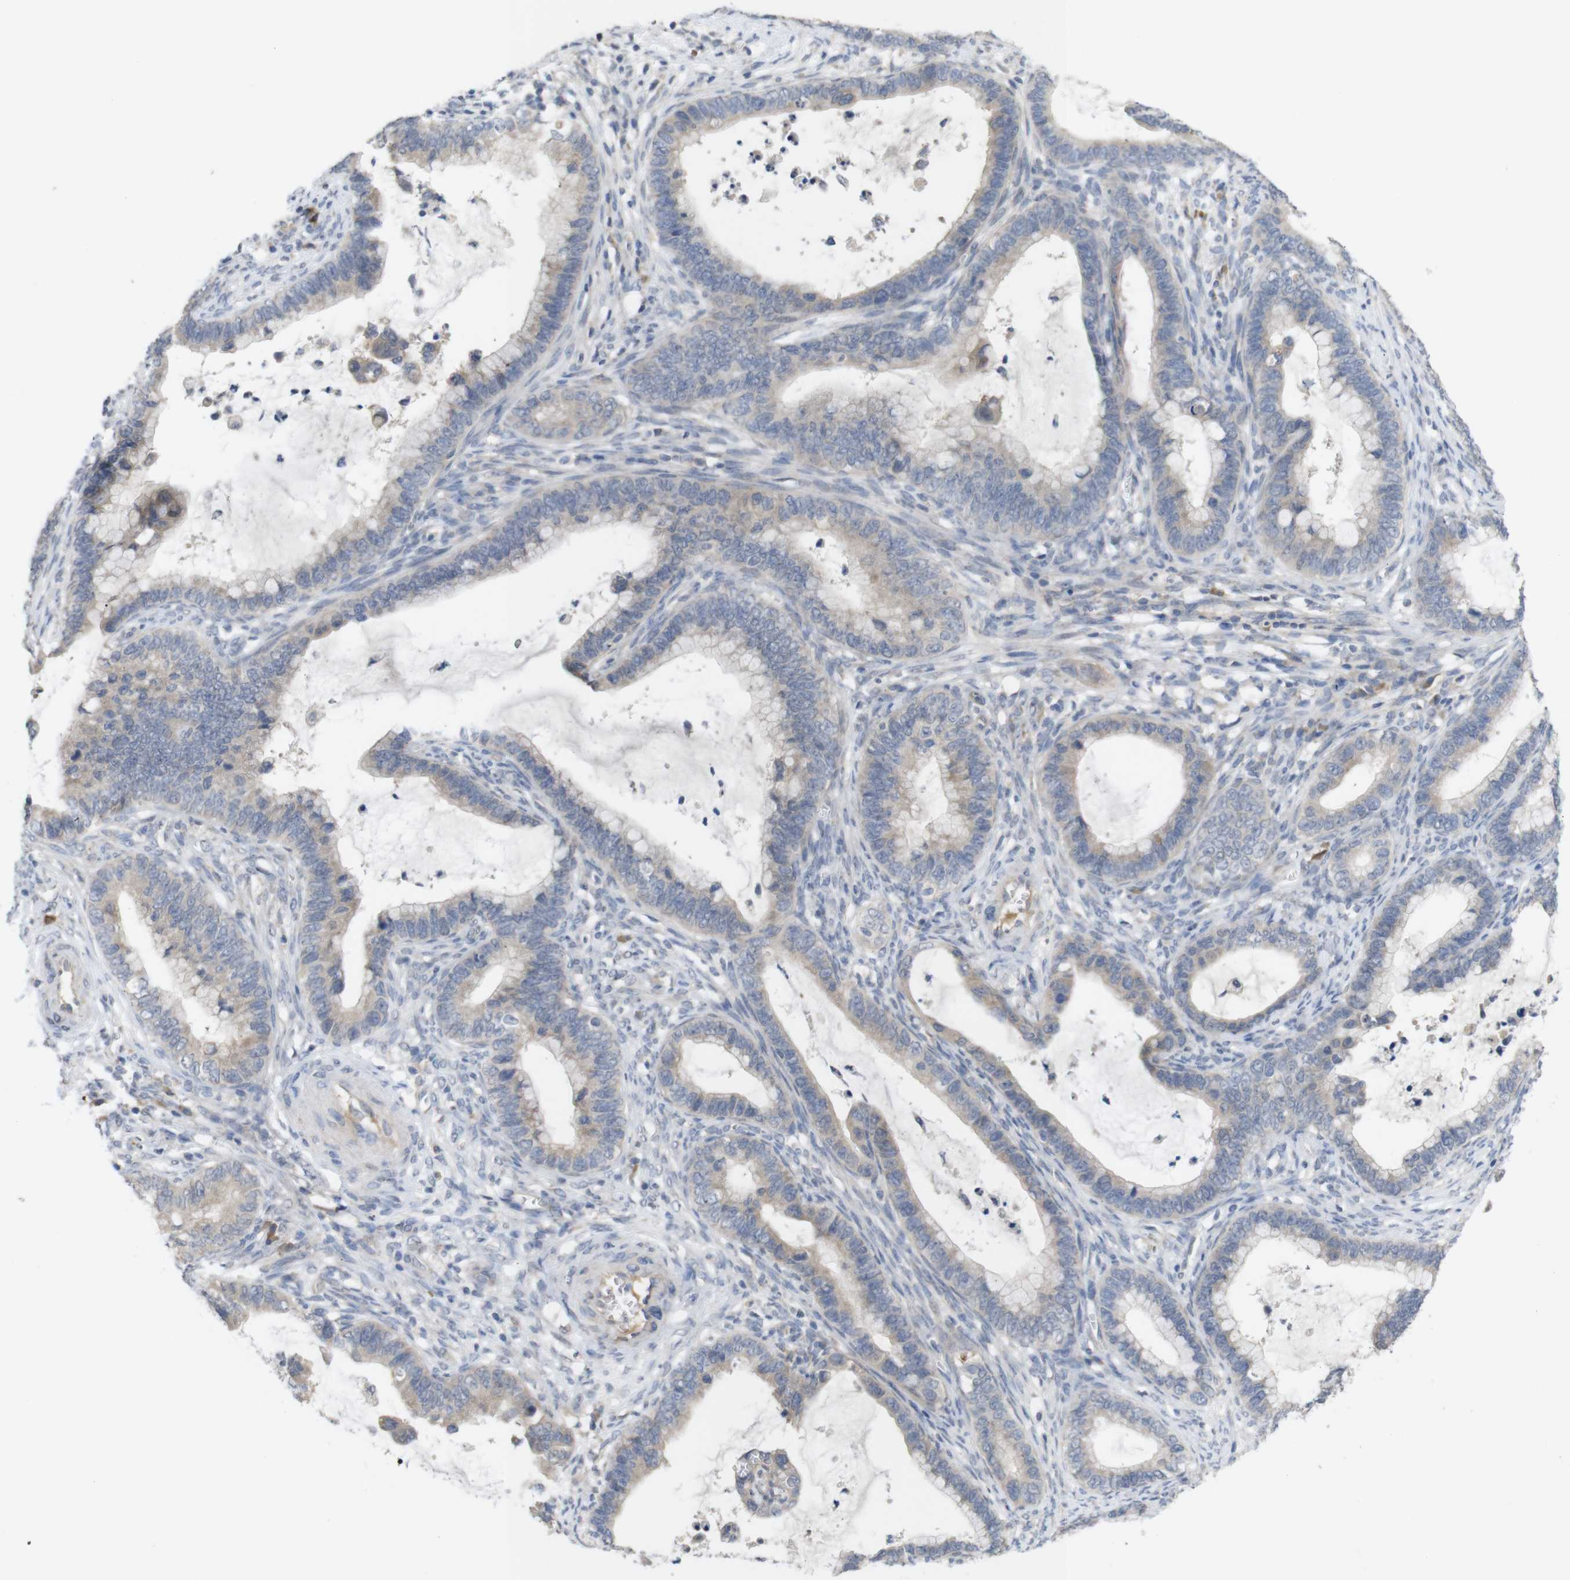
{"staining": {"intensity": "weak", "quantity": ">75%", "location": "cytoplasmic/membranous"}, "tissue": "cervical cancer", "cell_type": "Tumor cells", "image_type": "cancer", "snomed": [{"axis": "morphology", "description": "Adenocarcinoma, NOS"}, {"axis": "topography", "description": "Cervix"}], "caption": "A brown stain highlights weak cytoplasmic/membranous positivity of a protein in cervical cancer tumor cells. The staining is performed using DAB brown chromogen to label protein expression. The nuclei are counter-stained blue using hematoxylin.", "gene": "BCAR3", "patient": {"sex": "female", "age": 44}}